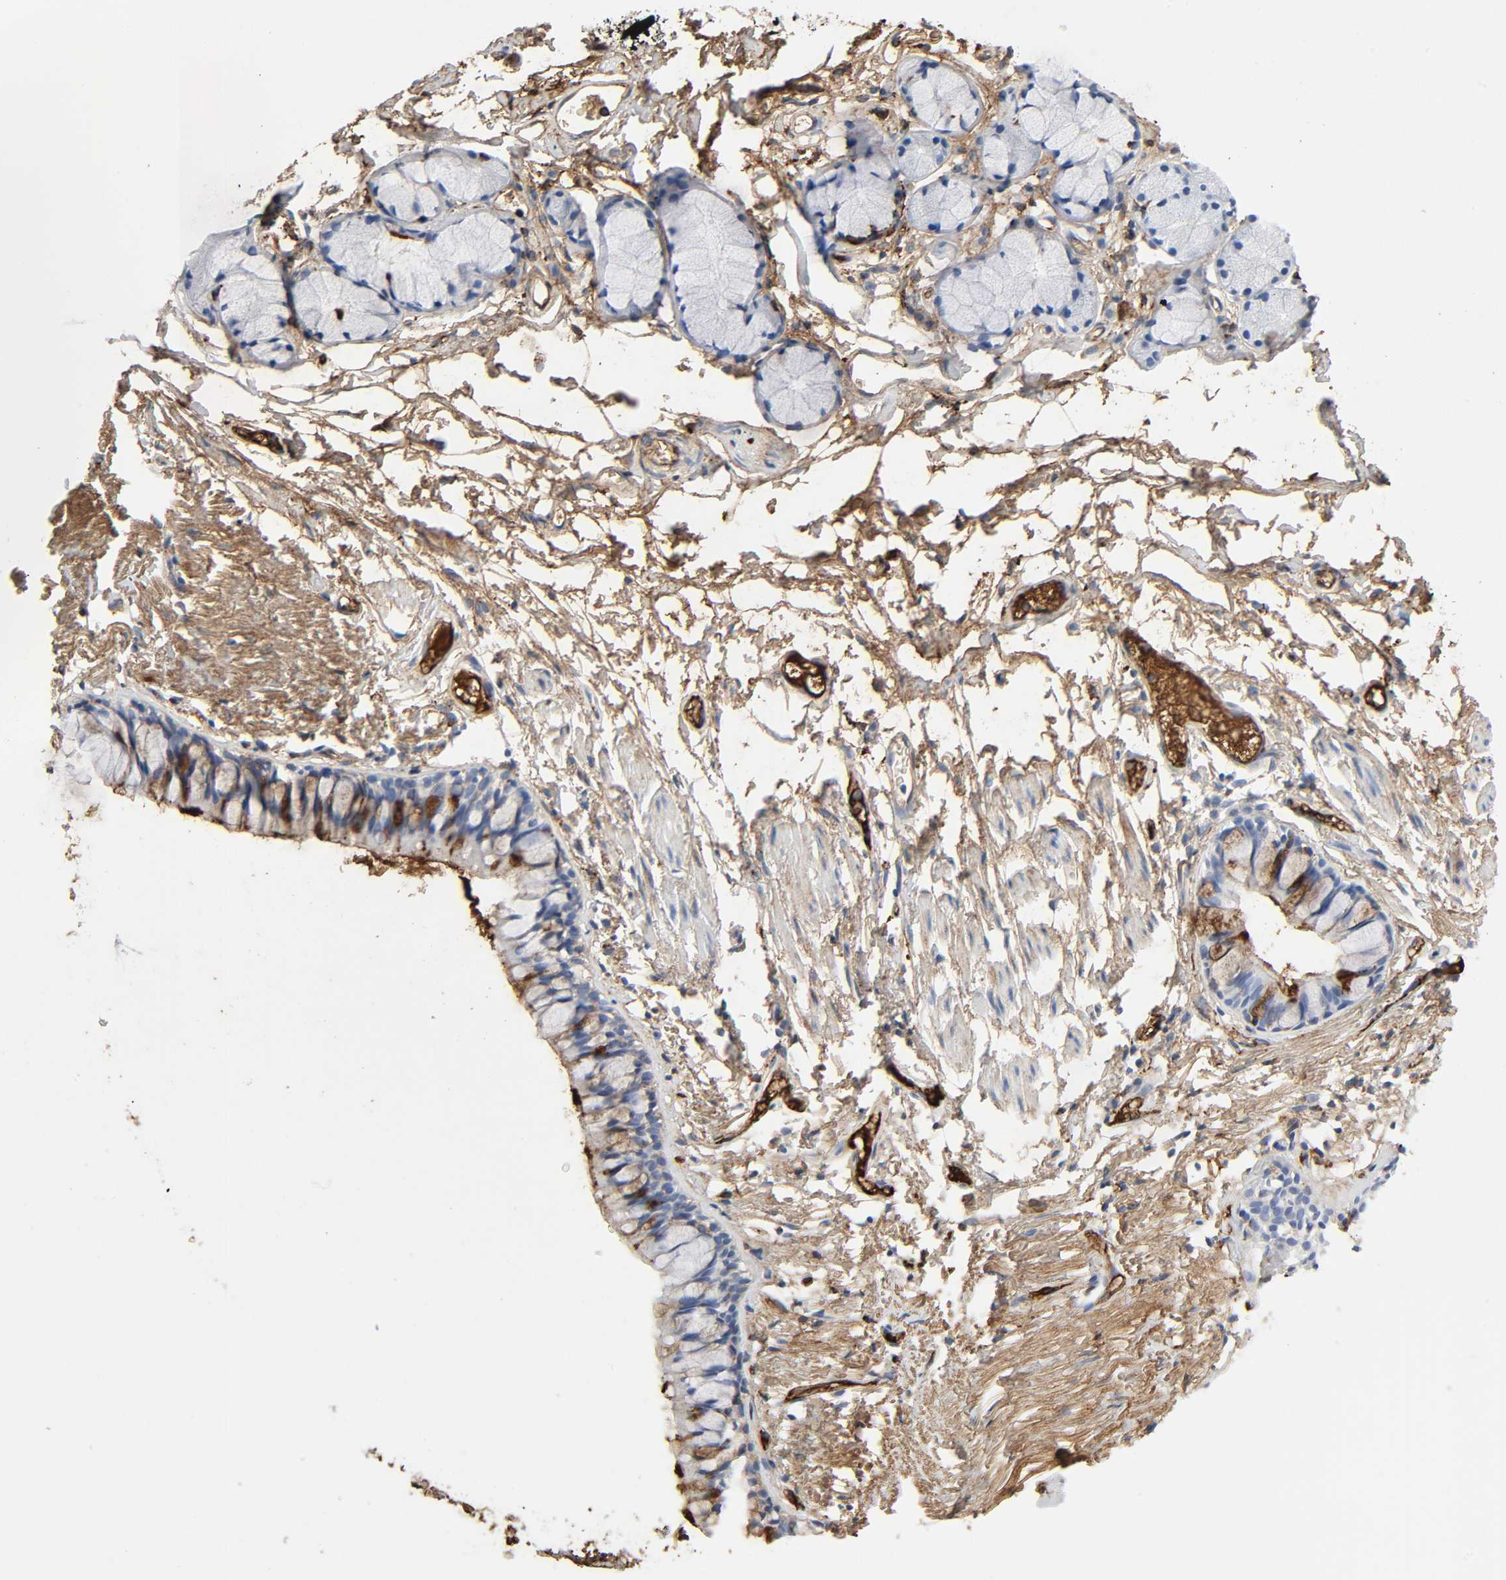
{"staining": {"intensity": "strong", "quantity": ">75%", "location": "cytoplasmic/membranous"}, "tissue": "adipose tissue", "cell_type": "Adipocytes", "image_type": "normal", "snomed": [{"axis": "morphology", "description": "Normal tissue, NOS"}, {"axis": "topography", "description": "Cartilage tissue"}, {"axis": "topography", "description": "Bronchus"}], "caption": "A photomicrograph of human adipose tissue stained for a protein shows strong cytoplasmic/membranous brown staining in adipocytes. (Brightfield microscopy of DAB IHC at high magnification).", "gene": "C3", "patient": {"sex": "female", "age": 73}}